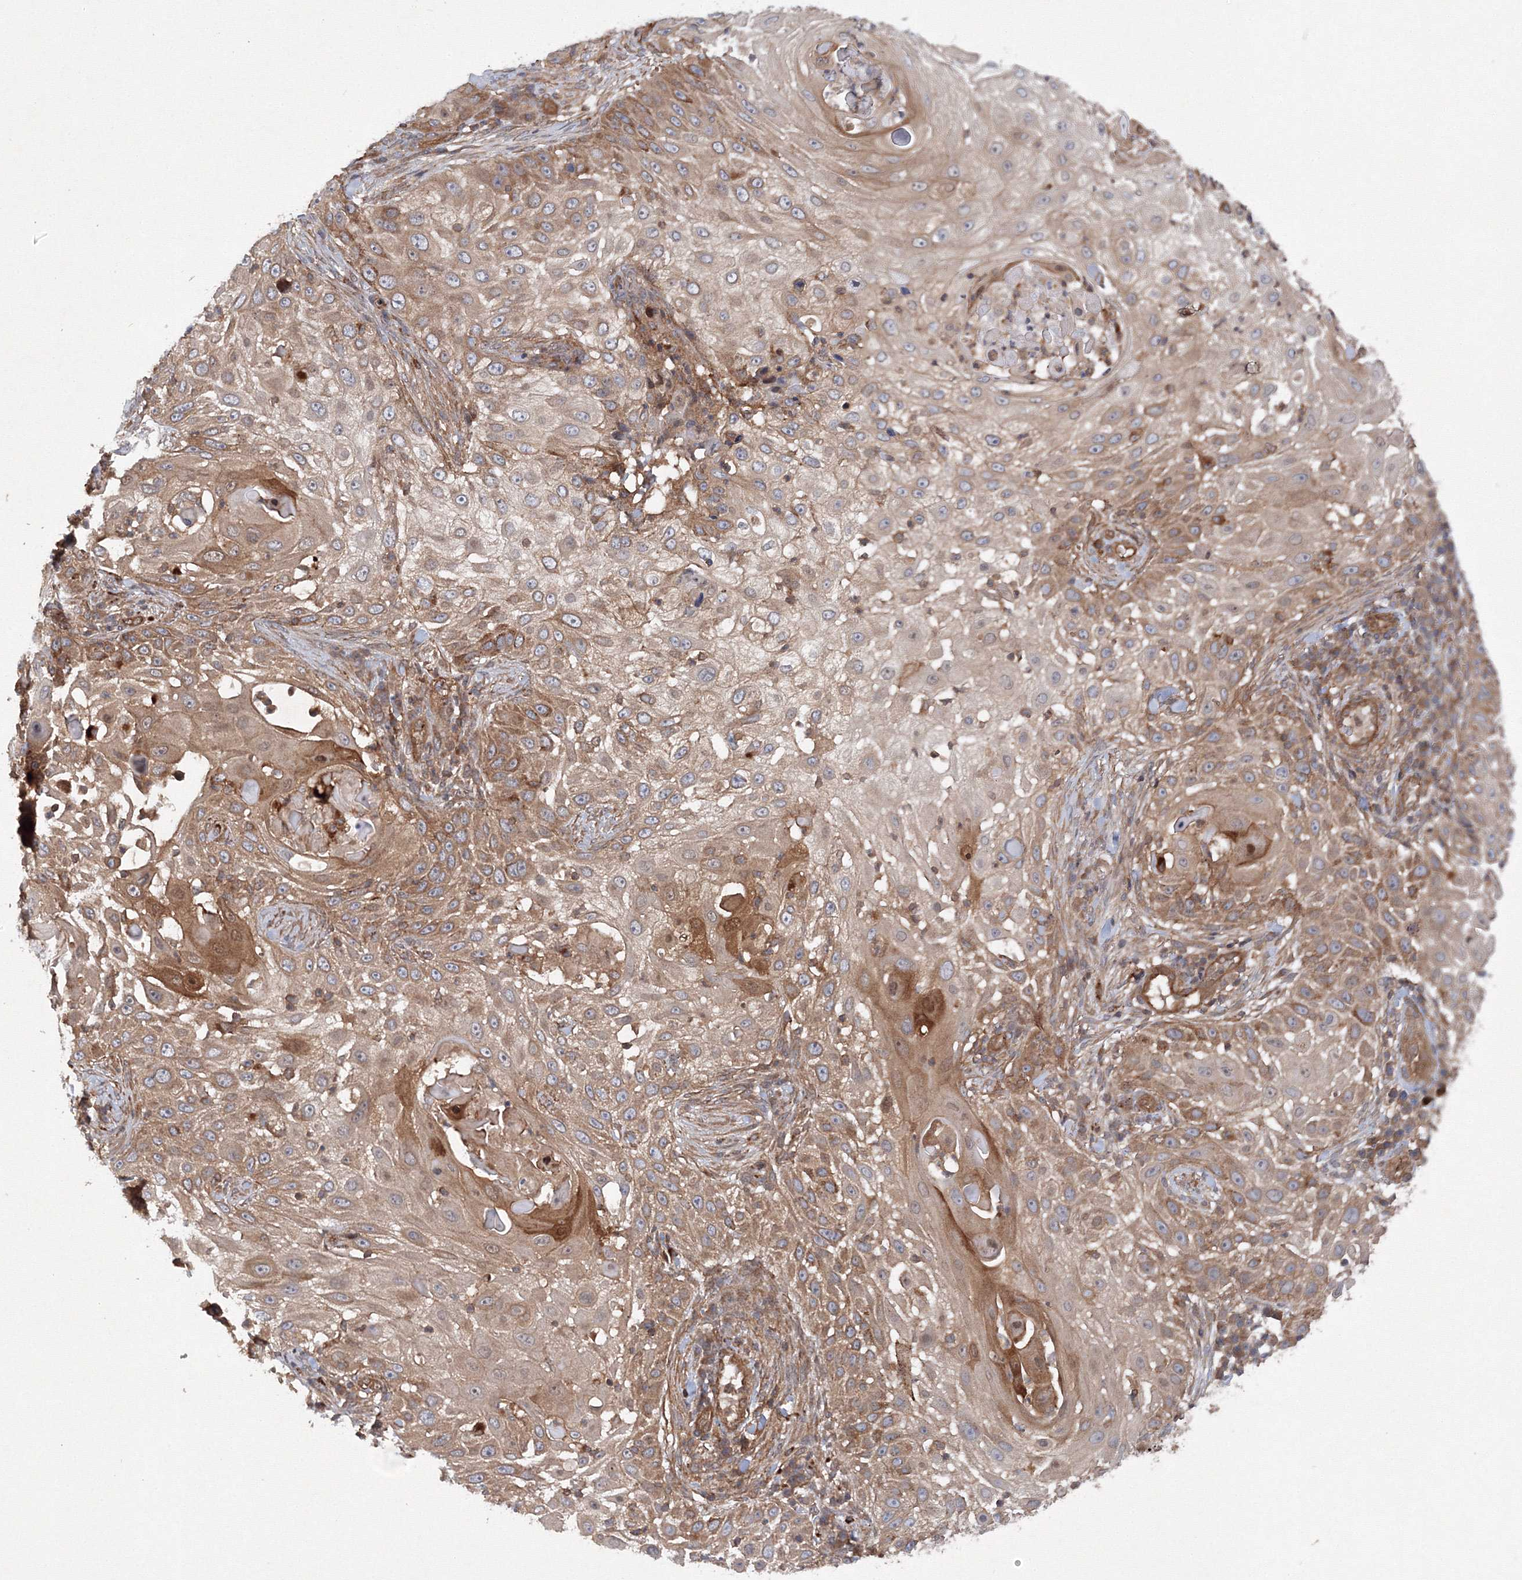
{"staining": {"intensity": "moderate", "quantity": ">75%", "location": "cytoplasmic/membranous"}, "tissue": "skin cancer", "cell_type": "Tumor cells", "image_type": "cancer", "snomed": [{"axis": "morphology", "description": "Squamous cell carcinoma, NOS"}, {"axis": "topography", "description": "Skin"}], "caption": "A medium amount of moderate cytoplasmic/membranous positivity is seen in about >75% of tumor cells in skin squamous cell carcinoma tissue. (brown staining indicates protein expression, while blue staining denotes nuclei).", "gene": "DCTD", "patient": {"sex": "female", "age": 44}}